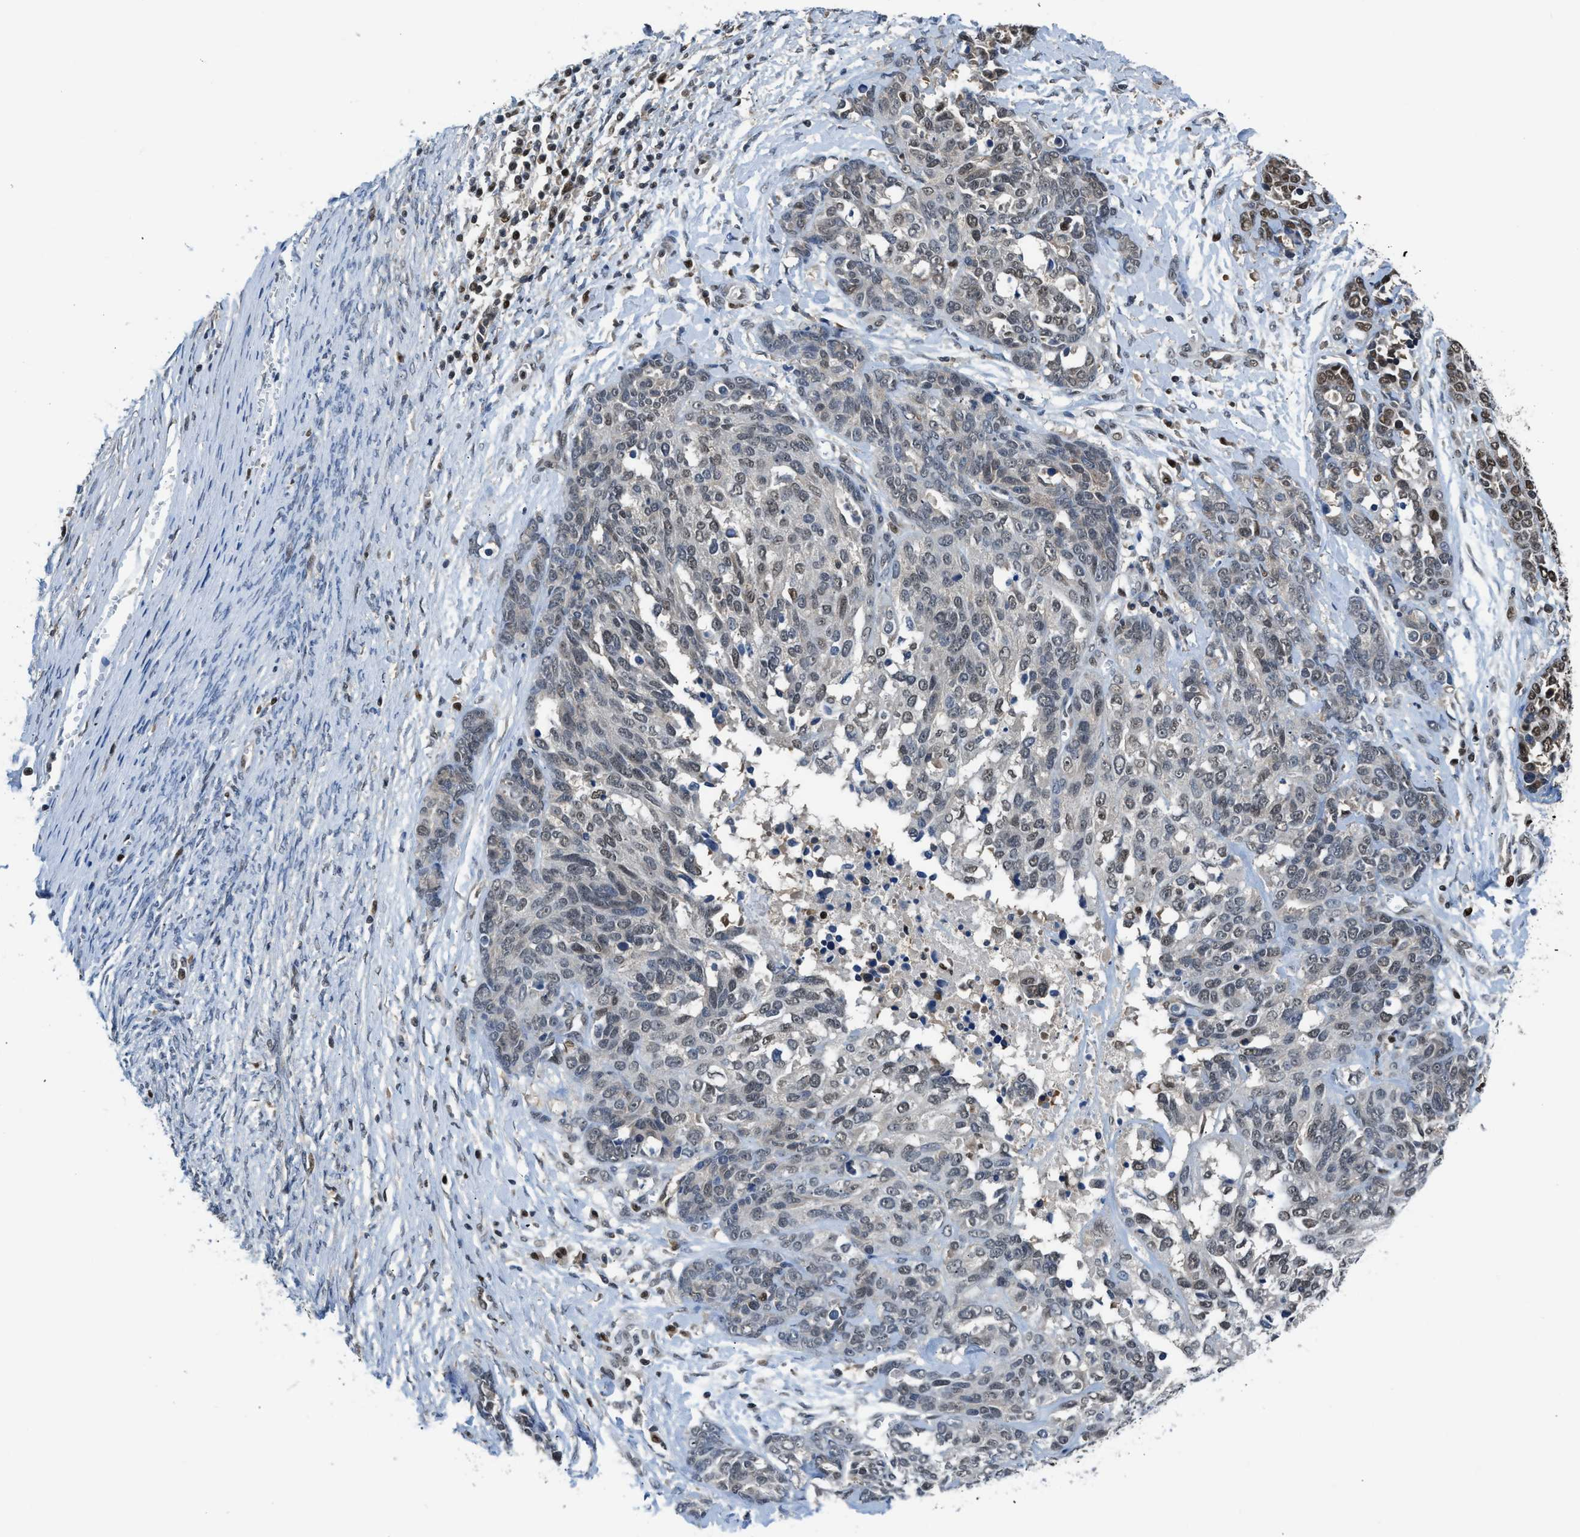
{"staining": {"intensity": "moderate", "quantity": "<25%", "location": "nuclear"}, "tissue": "ovarian cancer", "cell_type": "Tumor cells", "image_type": "cancer", "snomed": [{"axis": "morphology", "description": "Cystadenocarcinoma, serous, NOS"}, {"axis": "topography", "description": "Ovary"}], "caption": "Moderate nuclear staining for a protein is appreciated in approximately <25% of tumor cells of serous cystadenocarcinoma (ovarian) using IHC.", "gene": "ALX1", "patient": {"sex": "female", "age": 44}}